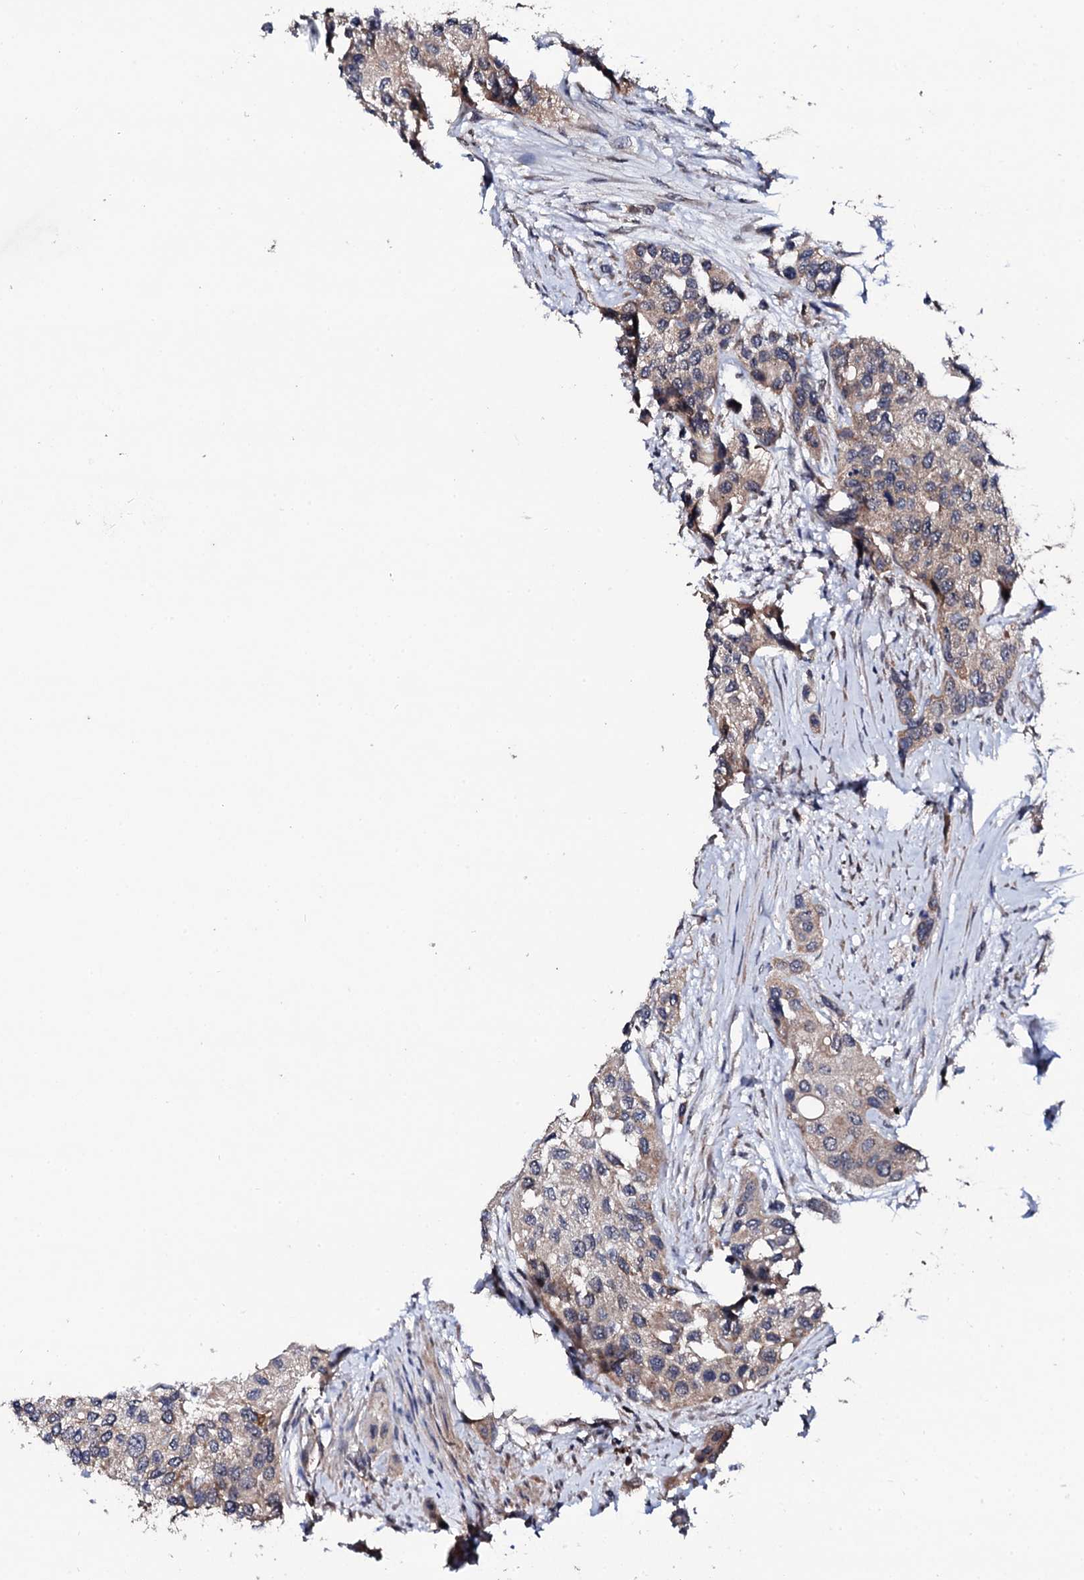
{"staining": {"intensity": "weak", "quantity": "<25%", "location": "cytoplasmic/membranous"}, "tissue": "urothelial cancer", "cell_type": "Tumor cells", "image_type": "cancer", "snomed": [{"axis": "morphology", "description": "Normal tissue, NOS"}, {"axis": "morphology", "description": "Urothelial carcinoma, High grade"}, {"axis": "topography", "description": "Vascular tissue"}, {"axis": "topography", "description": "Urinary bladder"}], "caption": "The IHC histopathology image has no significant positivity in tumor cells of urothelial carcinoma (high-grade) tissue. Nuclei are stained in blue.", "gene": "IP6K1", "patient": {"sex": "female", "age": 56}}